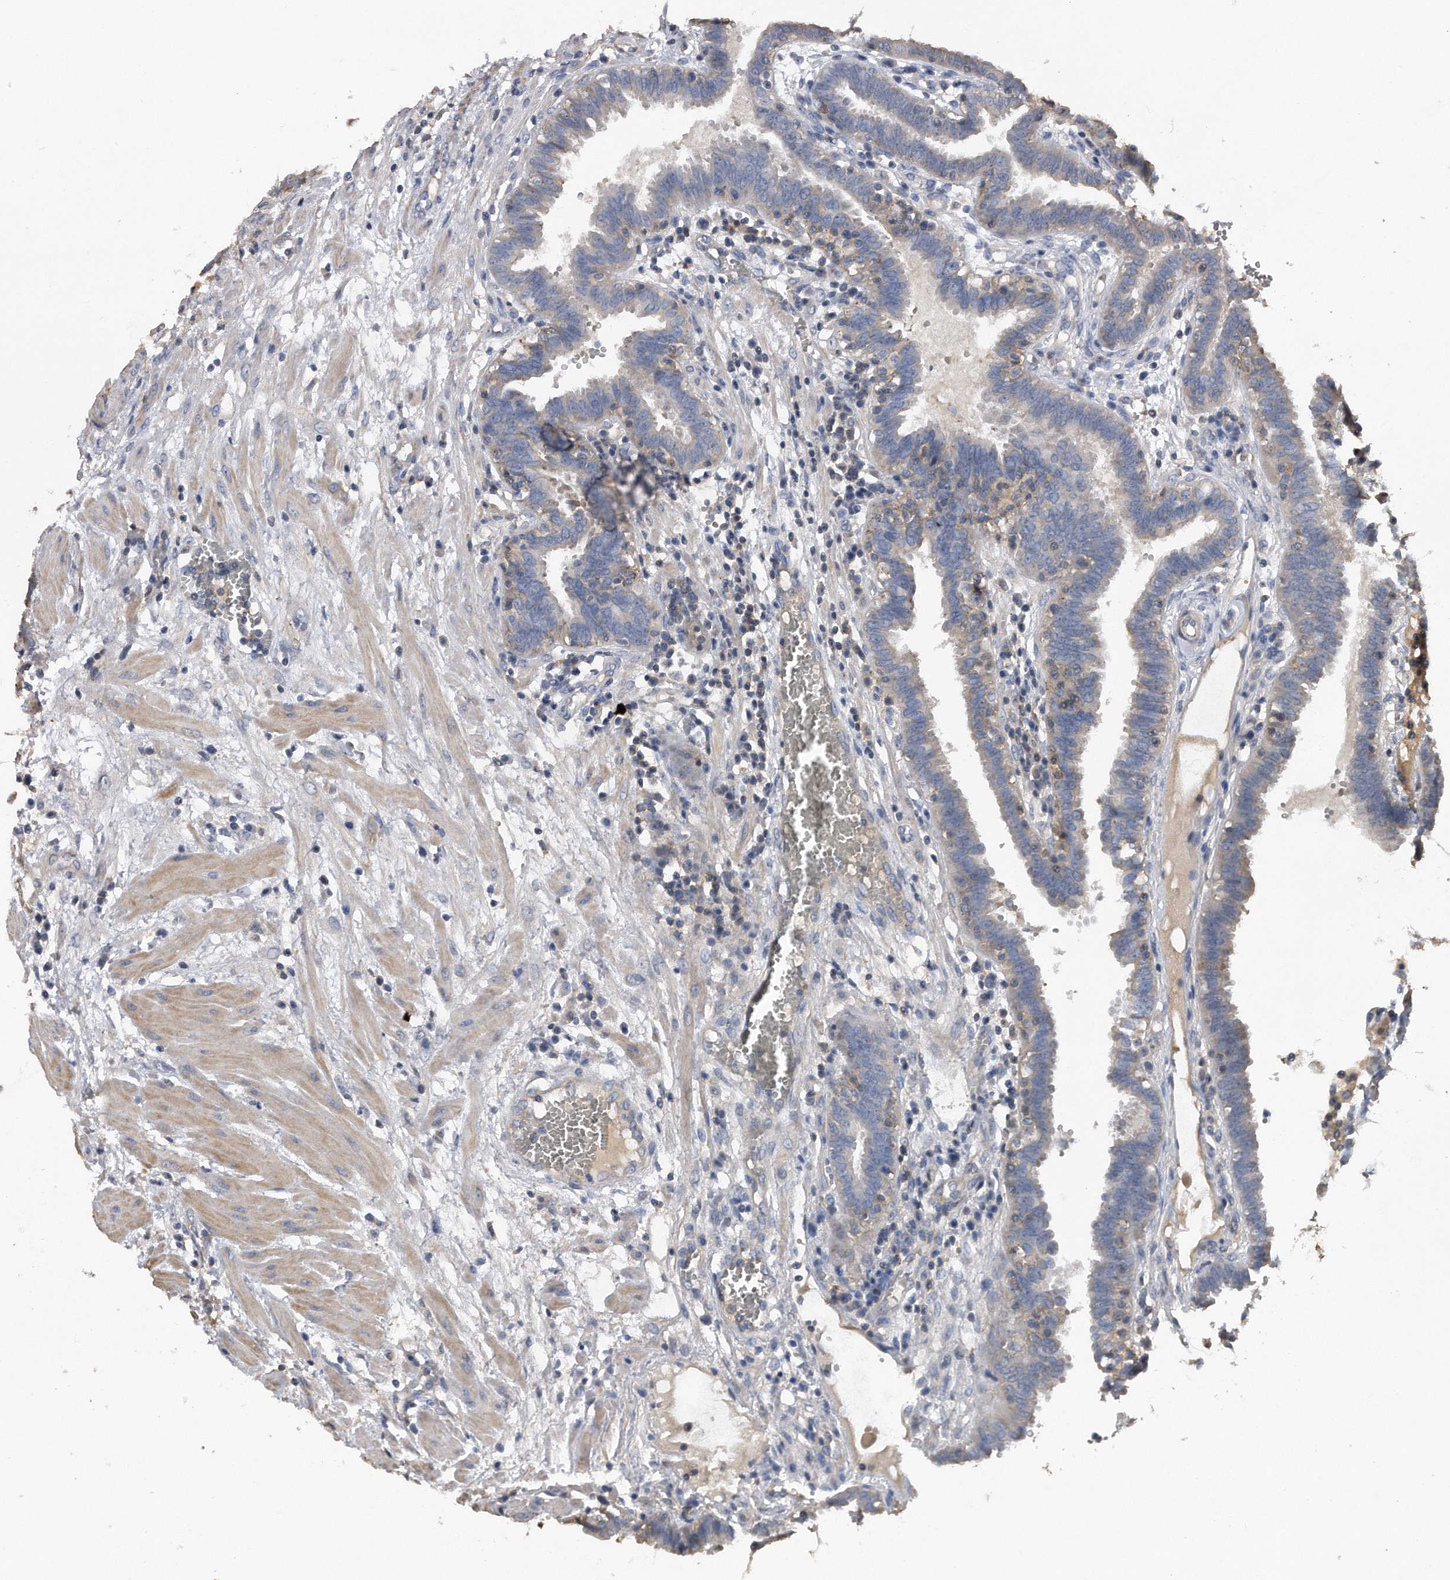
{"staining": {"intensity": "moderate", "quantity": "25%-75%", "location": "cytoplasmic/membranous"}, "tissue": "fallopian tube", "cell_type": "Glandular cells", "image_type": "normal", "snomed": [{"axis": "morphology", "description": "Normal tissue, NOS"}, {"axis": "topography", "description": "Fallopian tube"}, {"axis": "topography", "description": "Placenta"}], "caption": "Unremarkable fallopian tube shows moderate cytoplasmic/membranous positivity in about 25%-75% of glandular cells (Brightfield microscopy of DAB IHC at high magnification)..", "gene": "KCND3", "patient": {"sex": "female", "age": 32}}